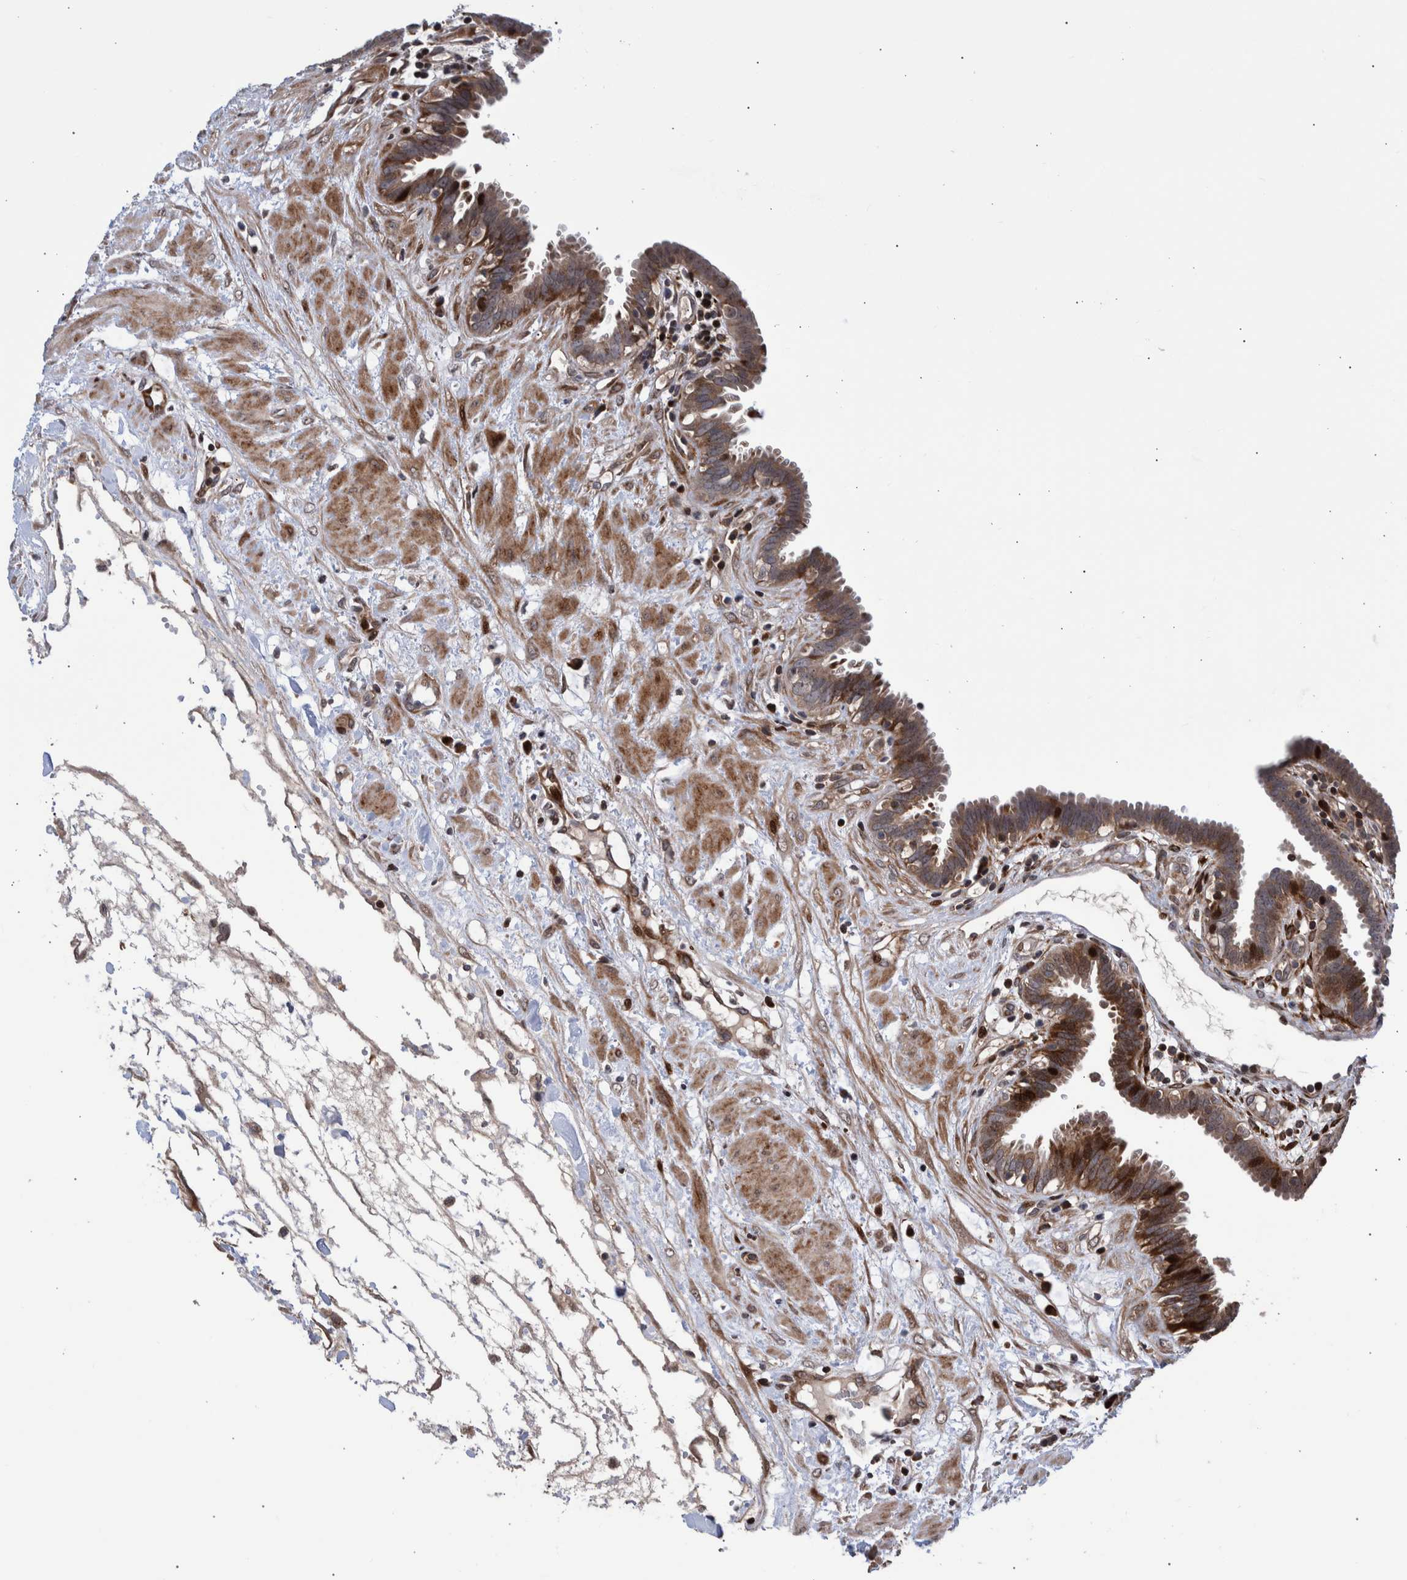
{"staining": {"intensity": "moderate", "quantity": ">75%", "location": "cytoplasmic/membranous,nuclear"}, "tissue": "fallopian tube", "cell_type": "Glandular cells", "image_type": "normal", "snomed": [{"axis": "morphology", "description": "Normal tissue, NOS"}, {"axis": "topography", "description": "Fallopian tube"}, {"axis": "topography", "description": "Placenta"}], "caption": "High-magnification brightfield microscopy of normal fallopian tube stained with DAB (3,3'-diaminobenzidine) (brown) and counterstained with hematoxylin (blue). glandular cells exhibit moderate cytoplasmic/membranous,nuclear positivity is identified in about>75% of cells. (Stains: DAB in brown, nuclei in blue, Microscopy: brightfield microscopy at high magnification).", "gene": "SHISA6", "patient": {"sex": "female", "age": 32}}